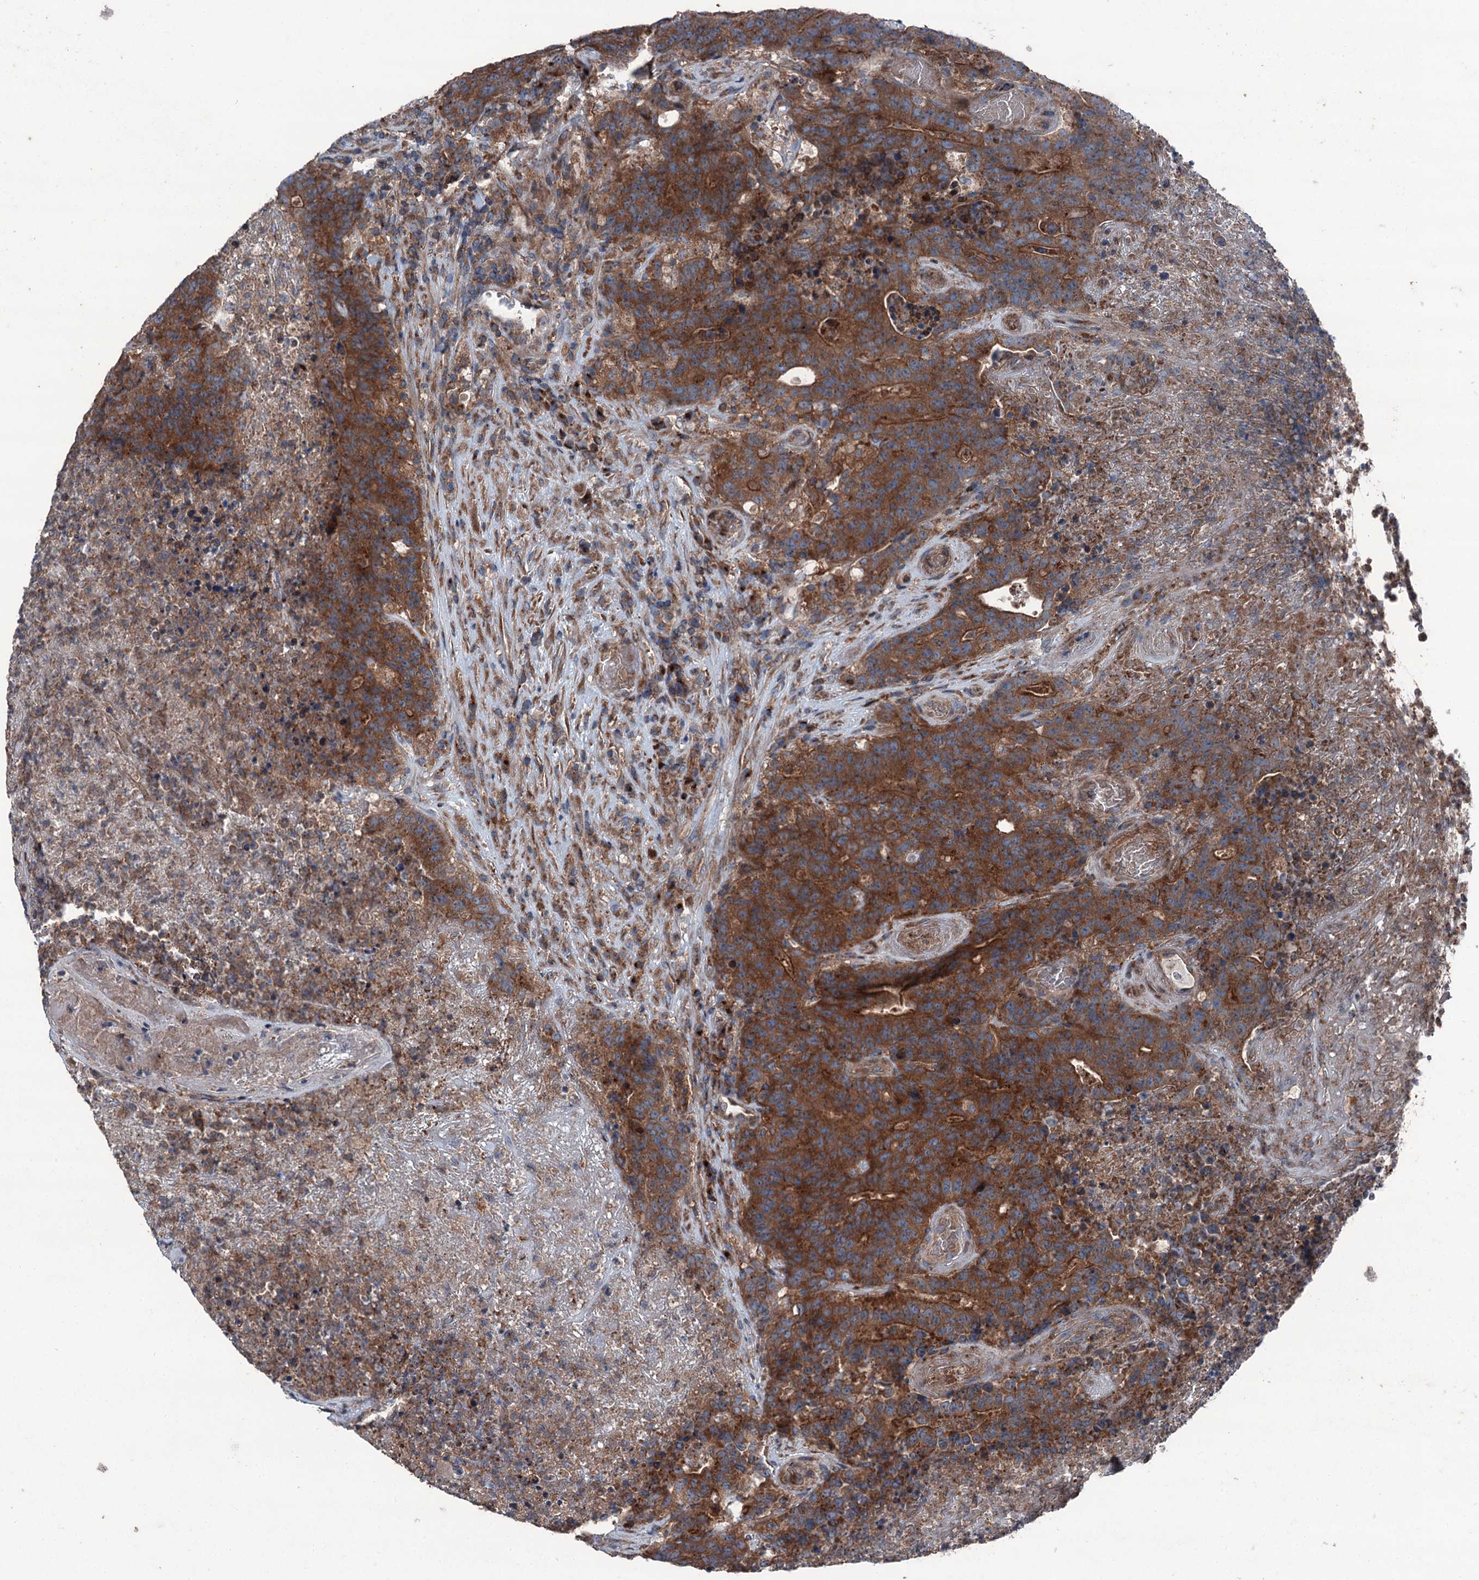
{"staining": {"intensity": "strong", "quantity": ">75%", "location": "cytoplasmic/membranous"}, "tissue": "colorectal cancer", "cell_type": "Tumor cells", "image_type": "cancer", "snomed": [{"axis": "morphology", "description": "Adenocarcinoma, NOS"}, {"axis": "topography", "description": "Colon"}], "caption": "A photomicrograph of adenocarcinoma (colorectal) stained for a protein shows strong cytoplasmic/membranous brown staining in tumor cells.", "gene": "RUFY1", "patient": {"sex": "female", "age": 75}}